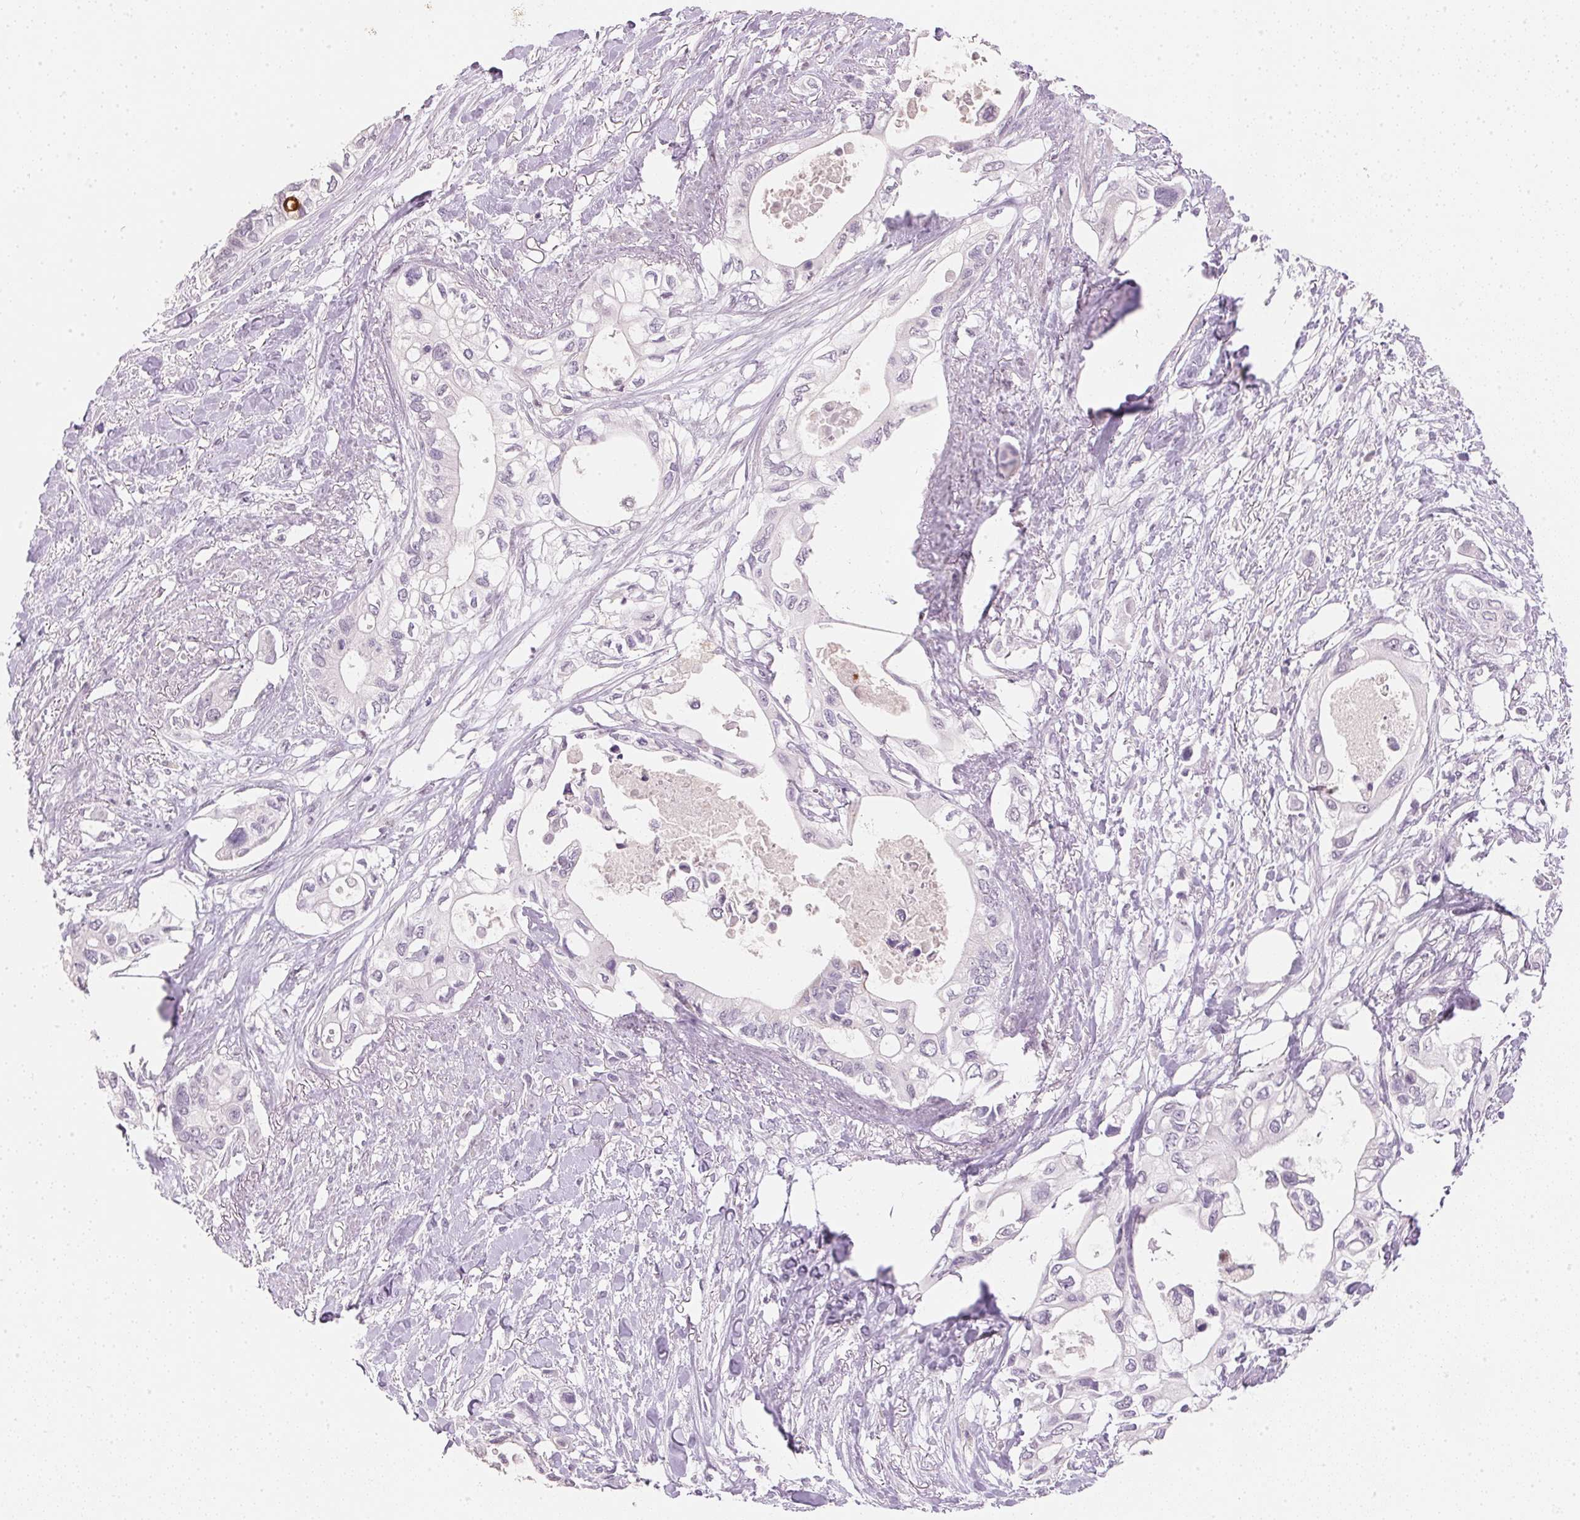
{"staining": {"intensity": "negative", "quantity": "none", "location": "none"}, "tissue": "pancreatic cancer", "cell_type": "Tumor cells", "image_type": "cancer", "snomed": [{"axis": "morphology", "description": "Adenocarcinoma, NOS"}, {"axis": "topography", "description": "Pancreas"}], "caption": "Immunohistochemistry (IHC) histopathology image of human pancreatic cancer stained for a protein (brown), which demonstrates no expression in tumor cells.", "gene": "IGFBP1", "patient": {"sex": "female", "age": 63}}